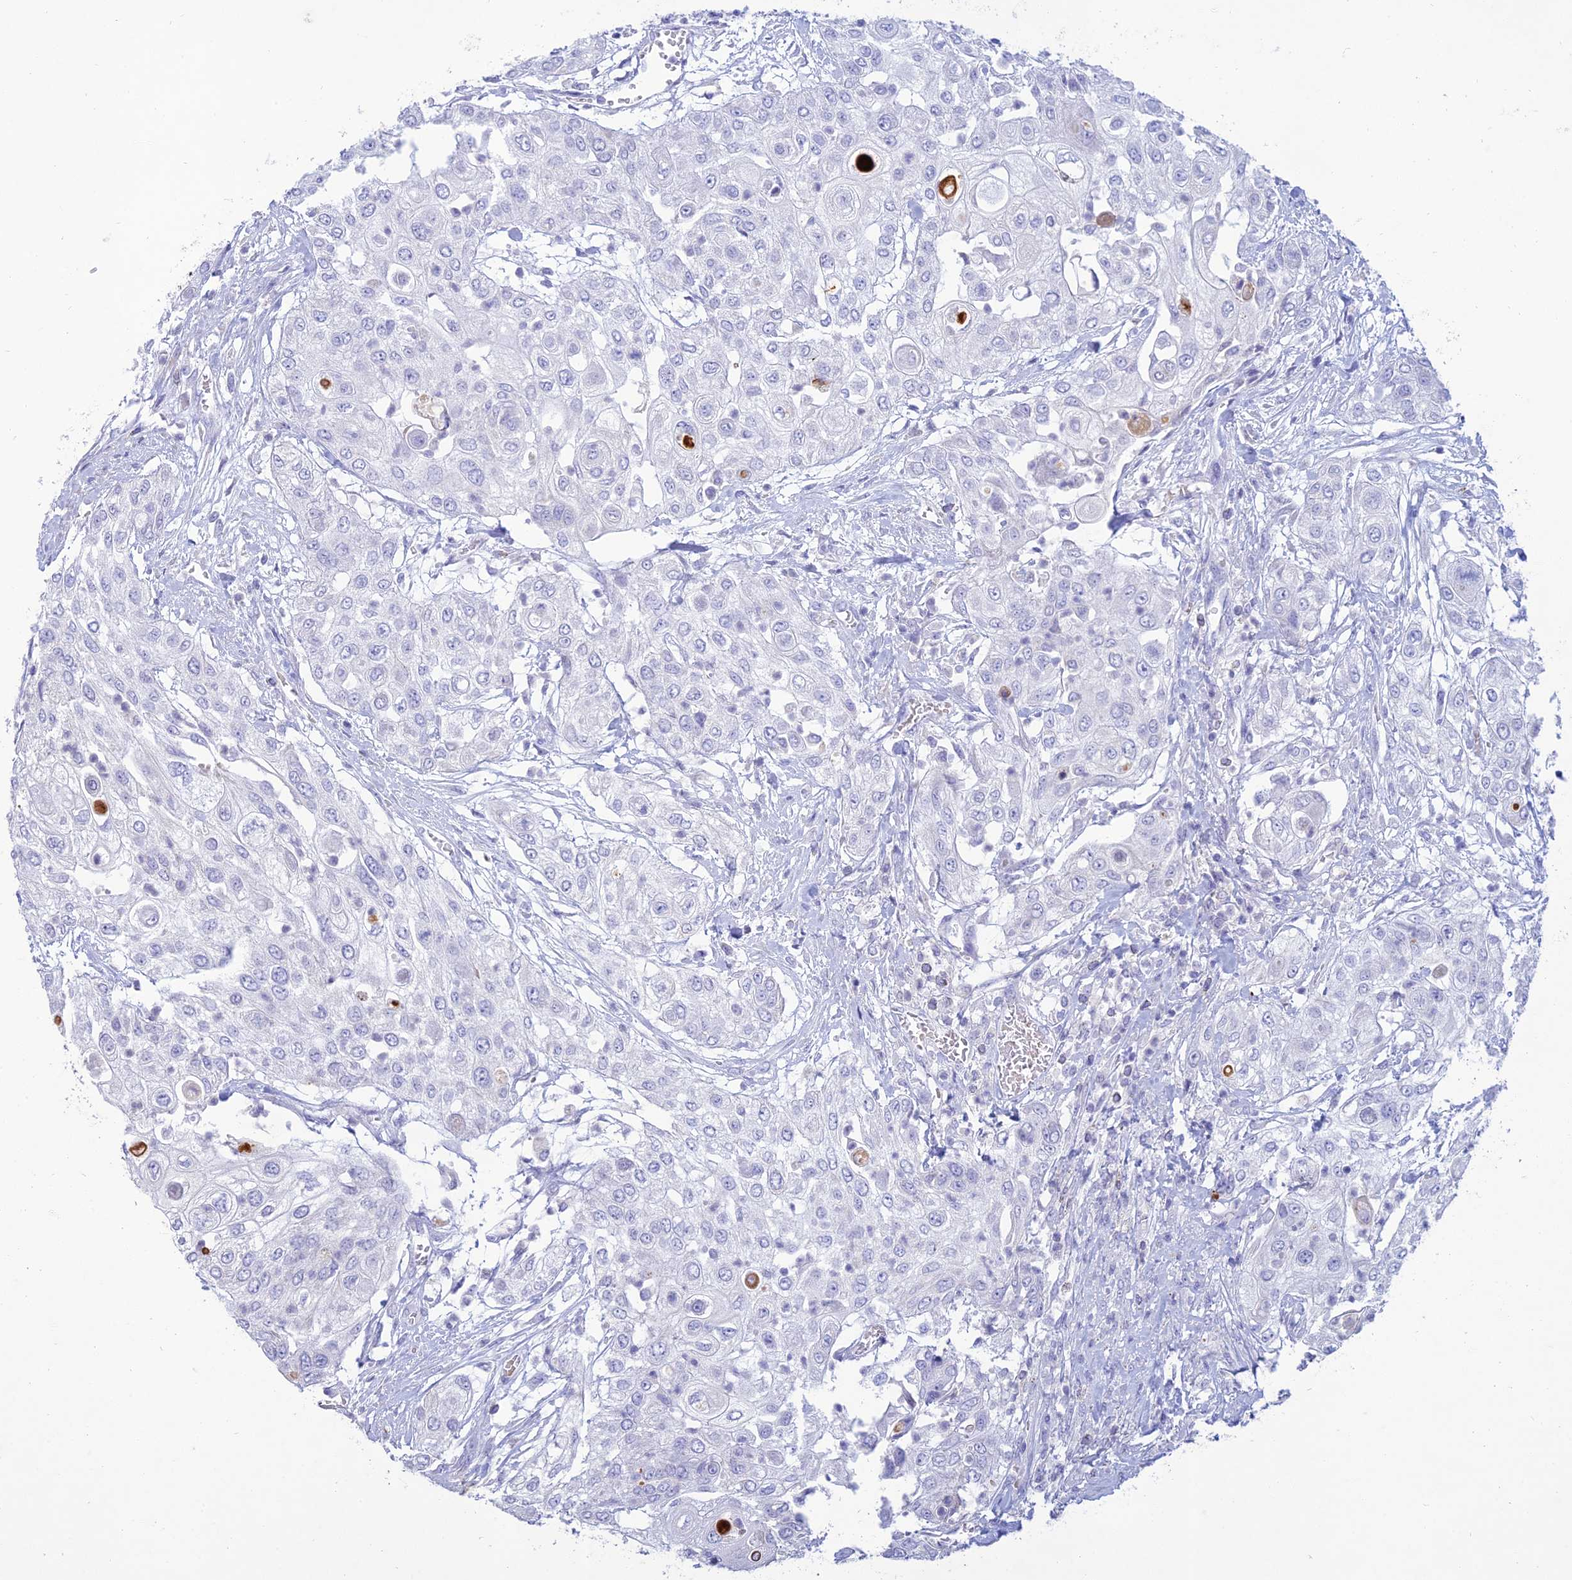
{"staining": {"intensity": "negative", "quantity": "none", "location": "none"}, "tissue": "urothelial cancer", "cell_type": "Tumor cells", "image_type": "cancer", "snomed": [{"axis": "morphology", "description": "Urothelial carcinoma, High grade"}, {"axis": "topography", "description": "Urinary bladder"}], "caption": "An immunohistochemistry histopathology image of urothelial cancer is shown. There is no staining in tumor cells of urothelial cancer. (DAB IHC visualized using brightfield microscopy, high magnification).", "gene": "MAL2", "patient": {"sex": "female", "age": 79}}